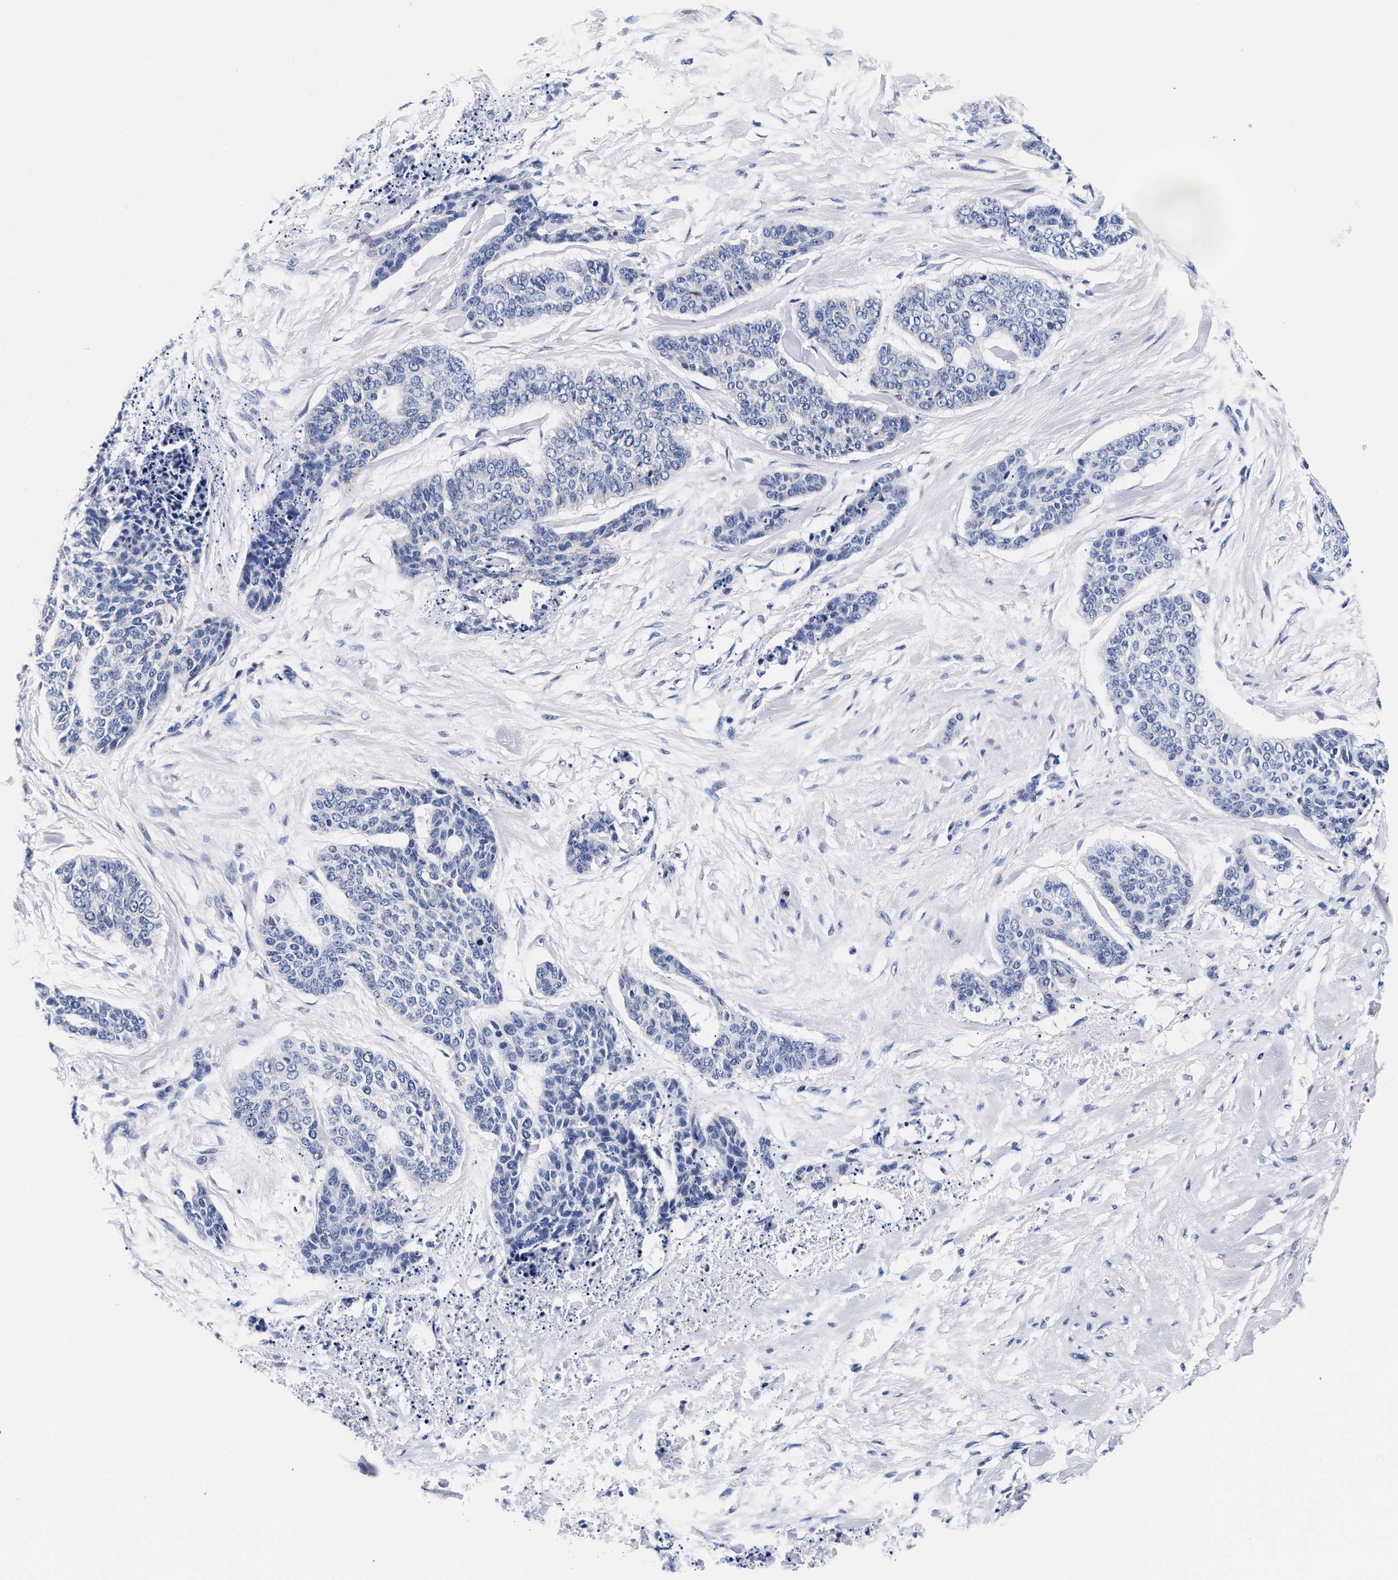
{"staining": {"intensity": "negative", "quantity": "none", "location": "none"}, "tissue": "skin cancer", "cell_type": "Tumor cells", "image_type": "cancer", "snomed": [{"axis": "morphology", "description": "Basal cell carcinoma"}, {"axis": "topography", "description": "Skin"}], "caption": "Immunohistochemistry (IHC) of skin basal cell carcinoma demonstrates no positivity in tumor cells. (Stains: DAB (3,3'-diaminobenzidine) IHC with hematoxylin counter stain, Microscopy: brightfield microscopy at high magnification).", "gene": "RAB3B", "patient": {"sex": "female", "age": 64}}